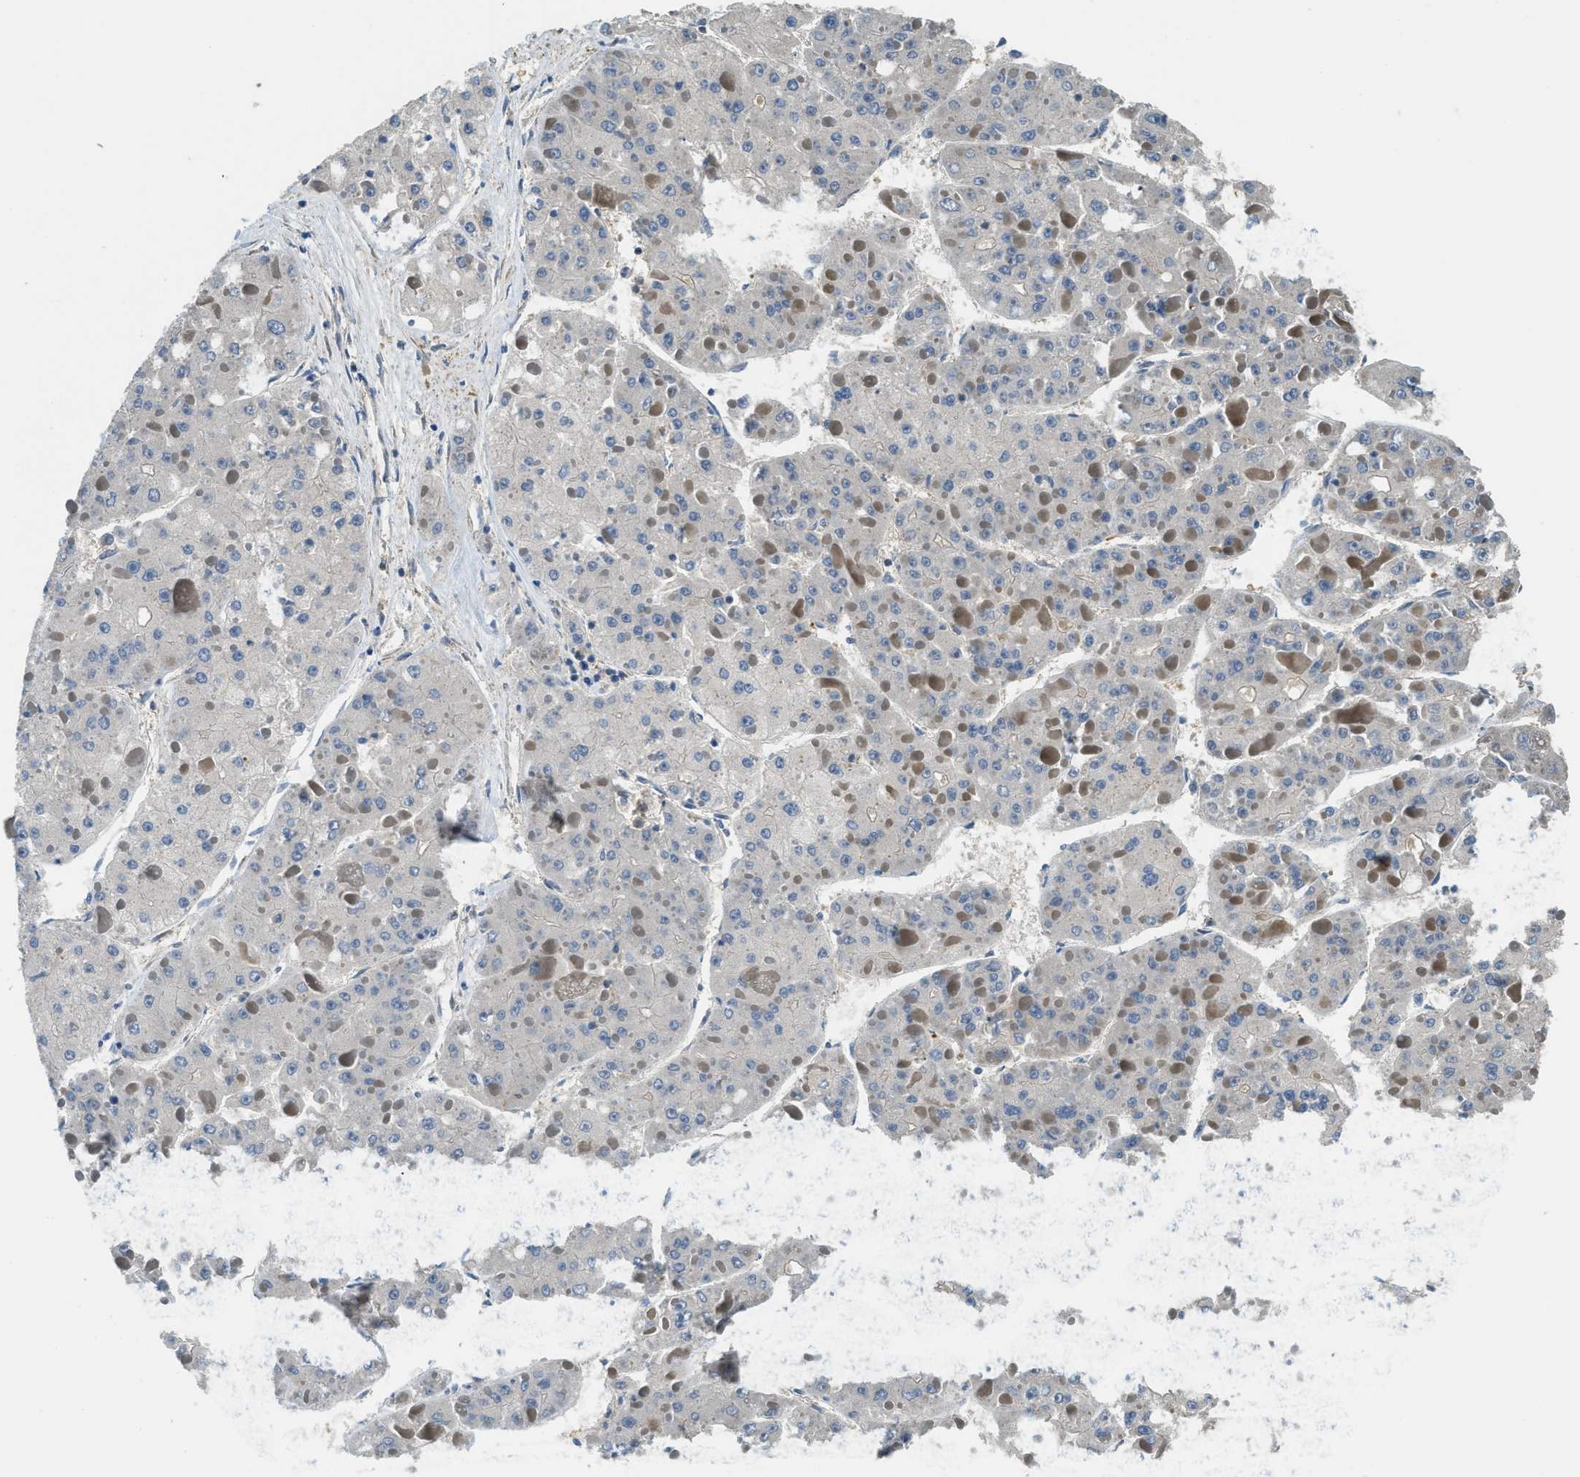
{"staining": {"intensity": "negative", "quantity": "none", "location": "none"}, "tissue": "liver cancer", "cell_type": "Tumor cells", "image_type": "cancer", "snomed": [{"axis": "morphology", "description": "Carcinoma, Hepatocellular, NOS"}, {"axis": "topography", "description": "Liver"}], "caption": "DAB (3,3'-diaminobenzidine) immunohistochemical staining of liver cancer exhibits no significant positivity in tumor cells.", "gene": "BAG4", "patient": {"sex": "female", "age": 73}}